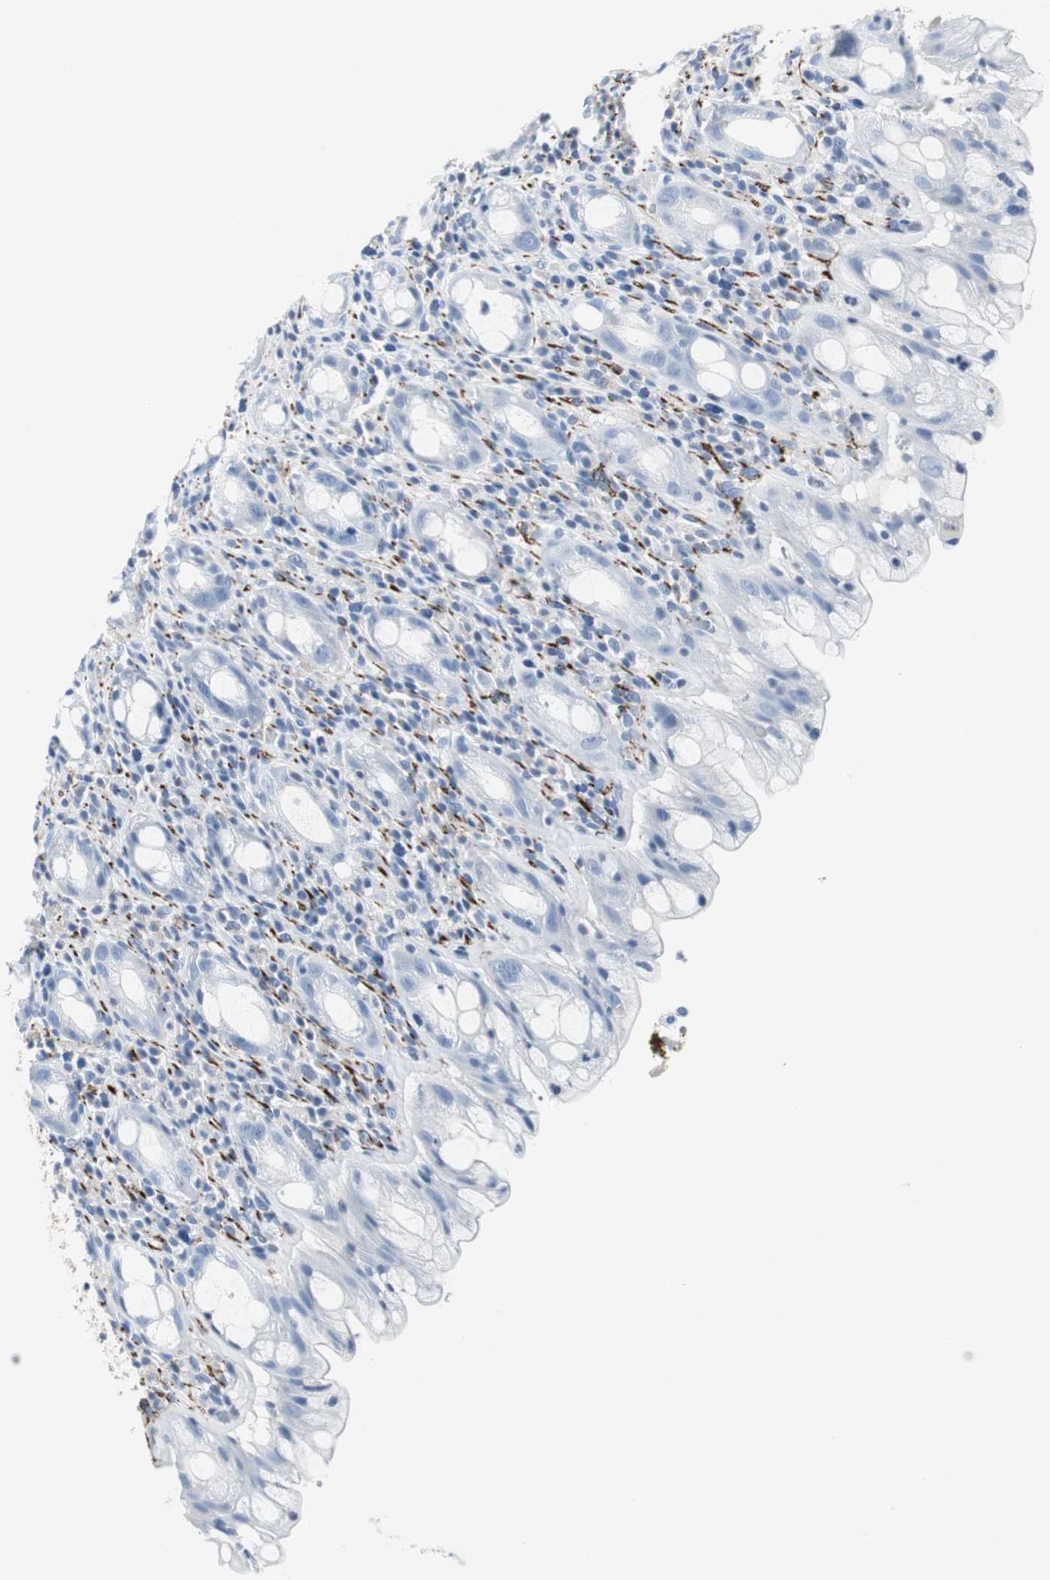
{"staining": {"intensity": "negative", "quantity": "none", "location": "none"}, "tissue": "rectum", "cell_type": "Glandular cells", "image_type": "normal", "snomed": [{"axis": "morphology", "description": "Normal tissue, NOS"}, {"axis": "topography", "description": "Rectum"}], "caption": "IHC of benign rectum reveals no expression in glandular cells.", "gene": "GAP43", "patient": {"sex": "male", "age": 44}}